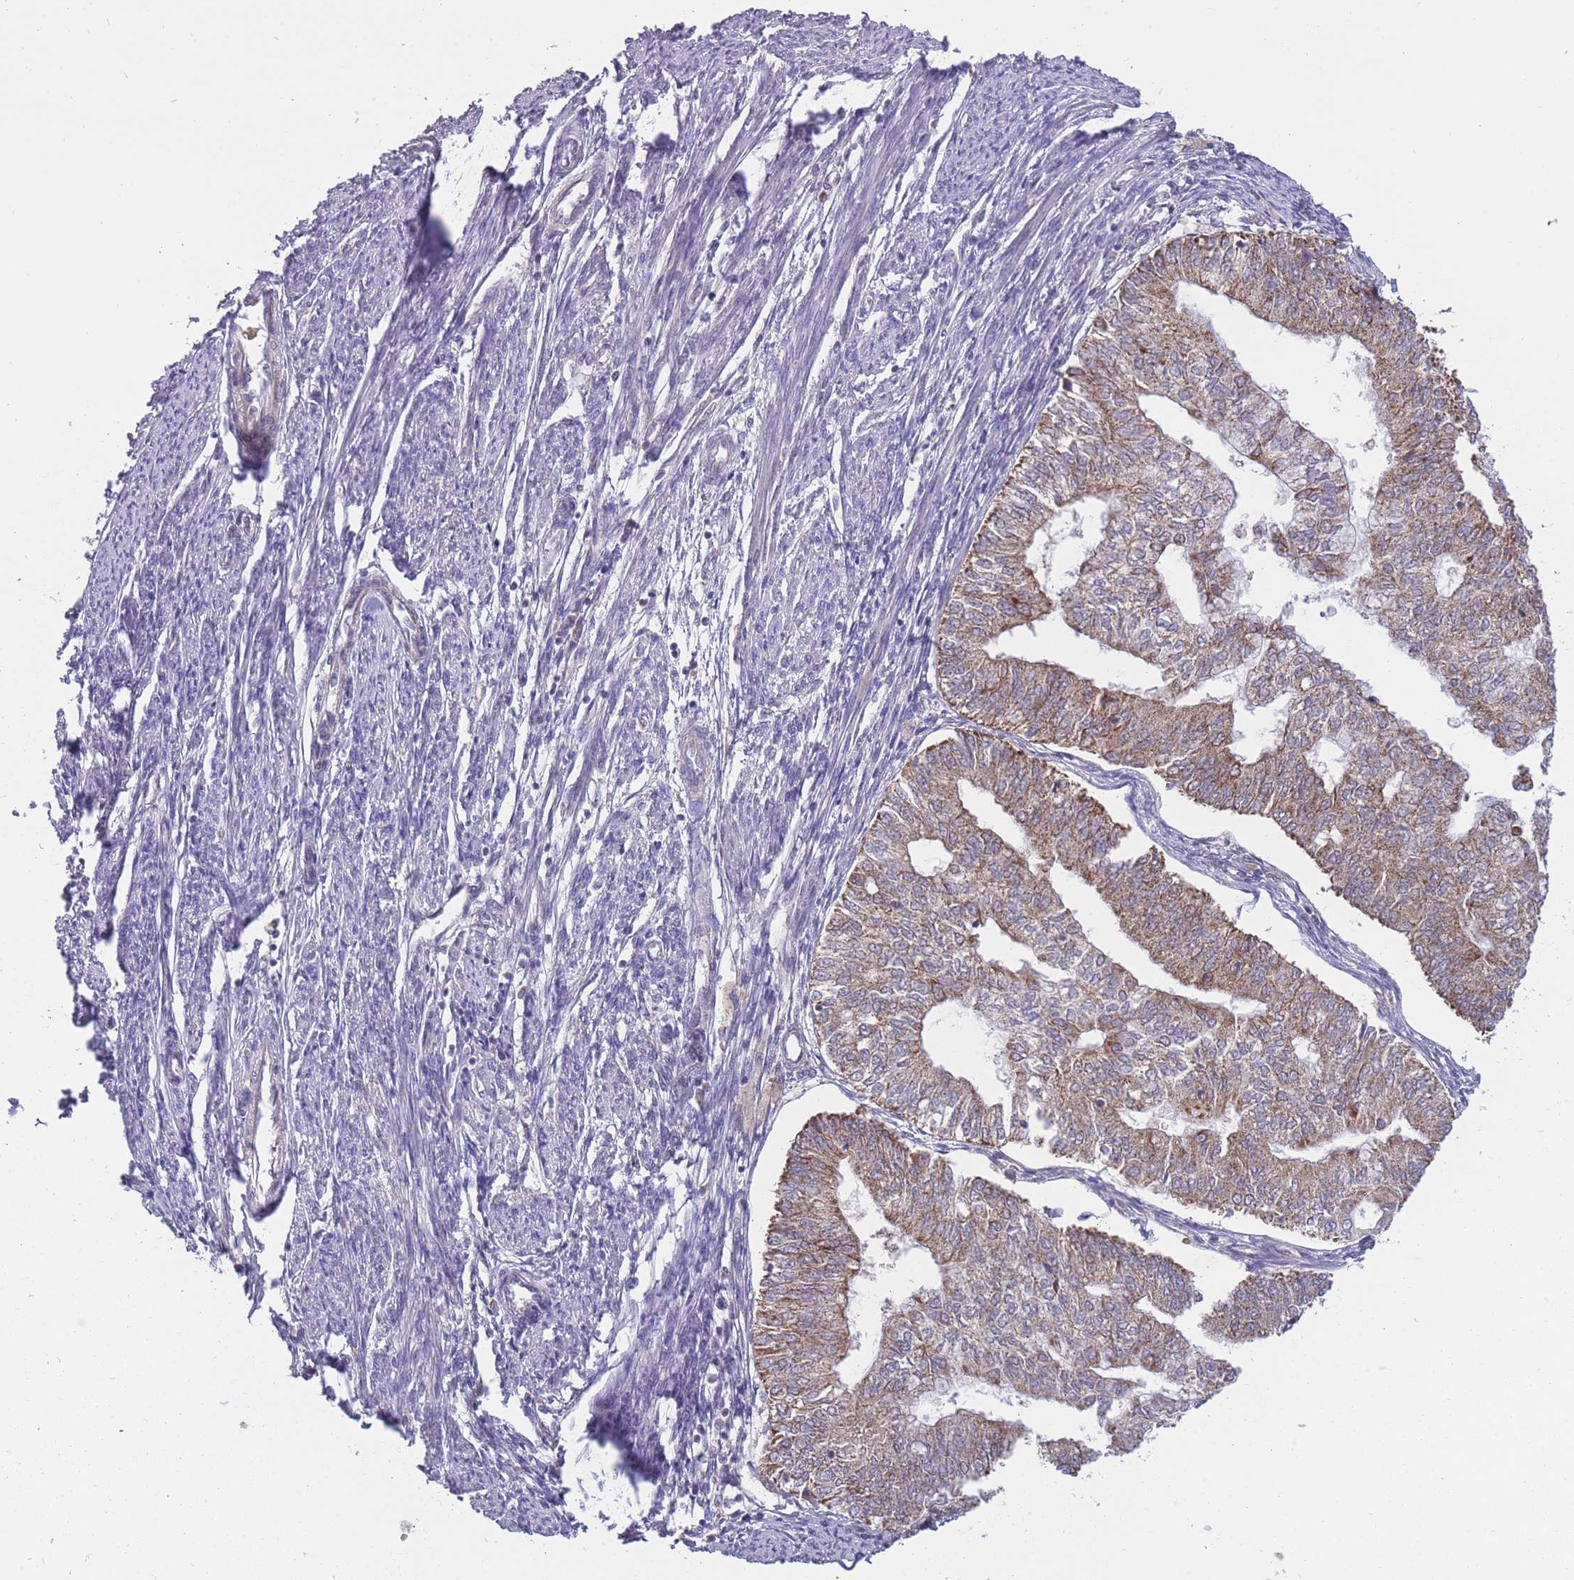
{"staining": {"intensity": "negative", "quantity": "none", "location": "none"}, "tissue": "smooth muscle", "cell_type": "Smooth muscle cells", "image_type": "normal", "snomed": [{"axis": "morphology", "description": "Normal tissue, NOS"}, {"axis": "topography", "description": "Smooth muscle"}, {"axis": "topography", "description": "Uterus"}], "caption": "Immunohistochemistry histopathology image of normal smooth muscle: smooth muscle stained with DAB (3,3'-diaminobenzidine) shows no significant protein staining in smooth muscle cells.", "gene": "MCIDAS", "patient": {"sex": "female", "age": 59}}